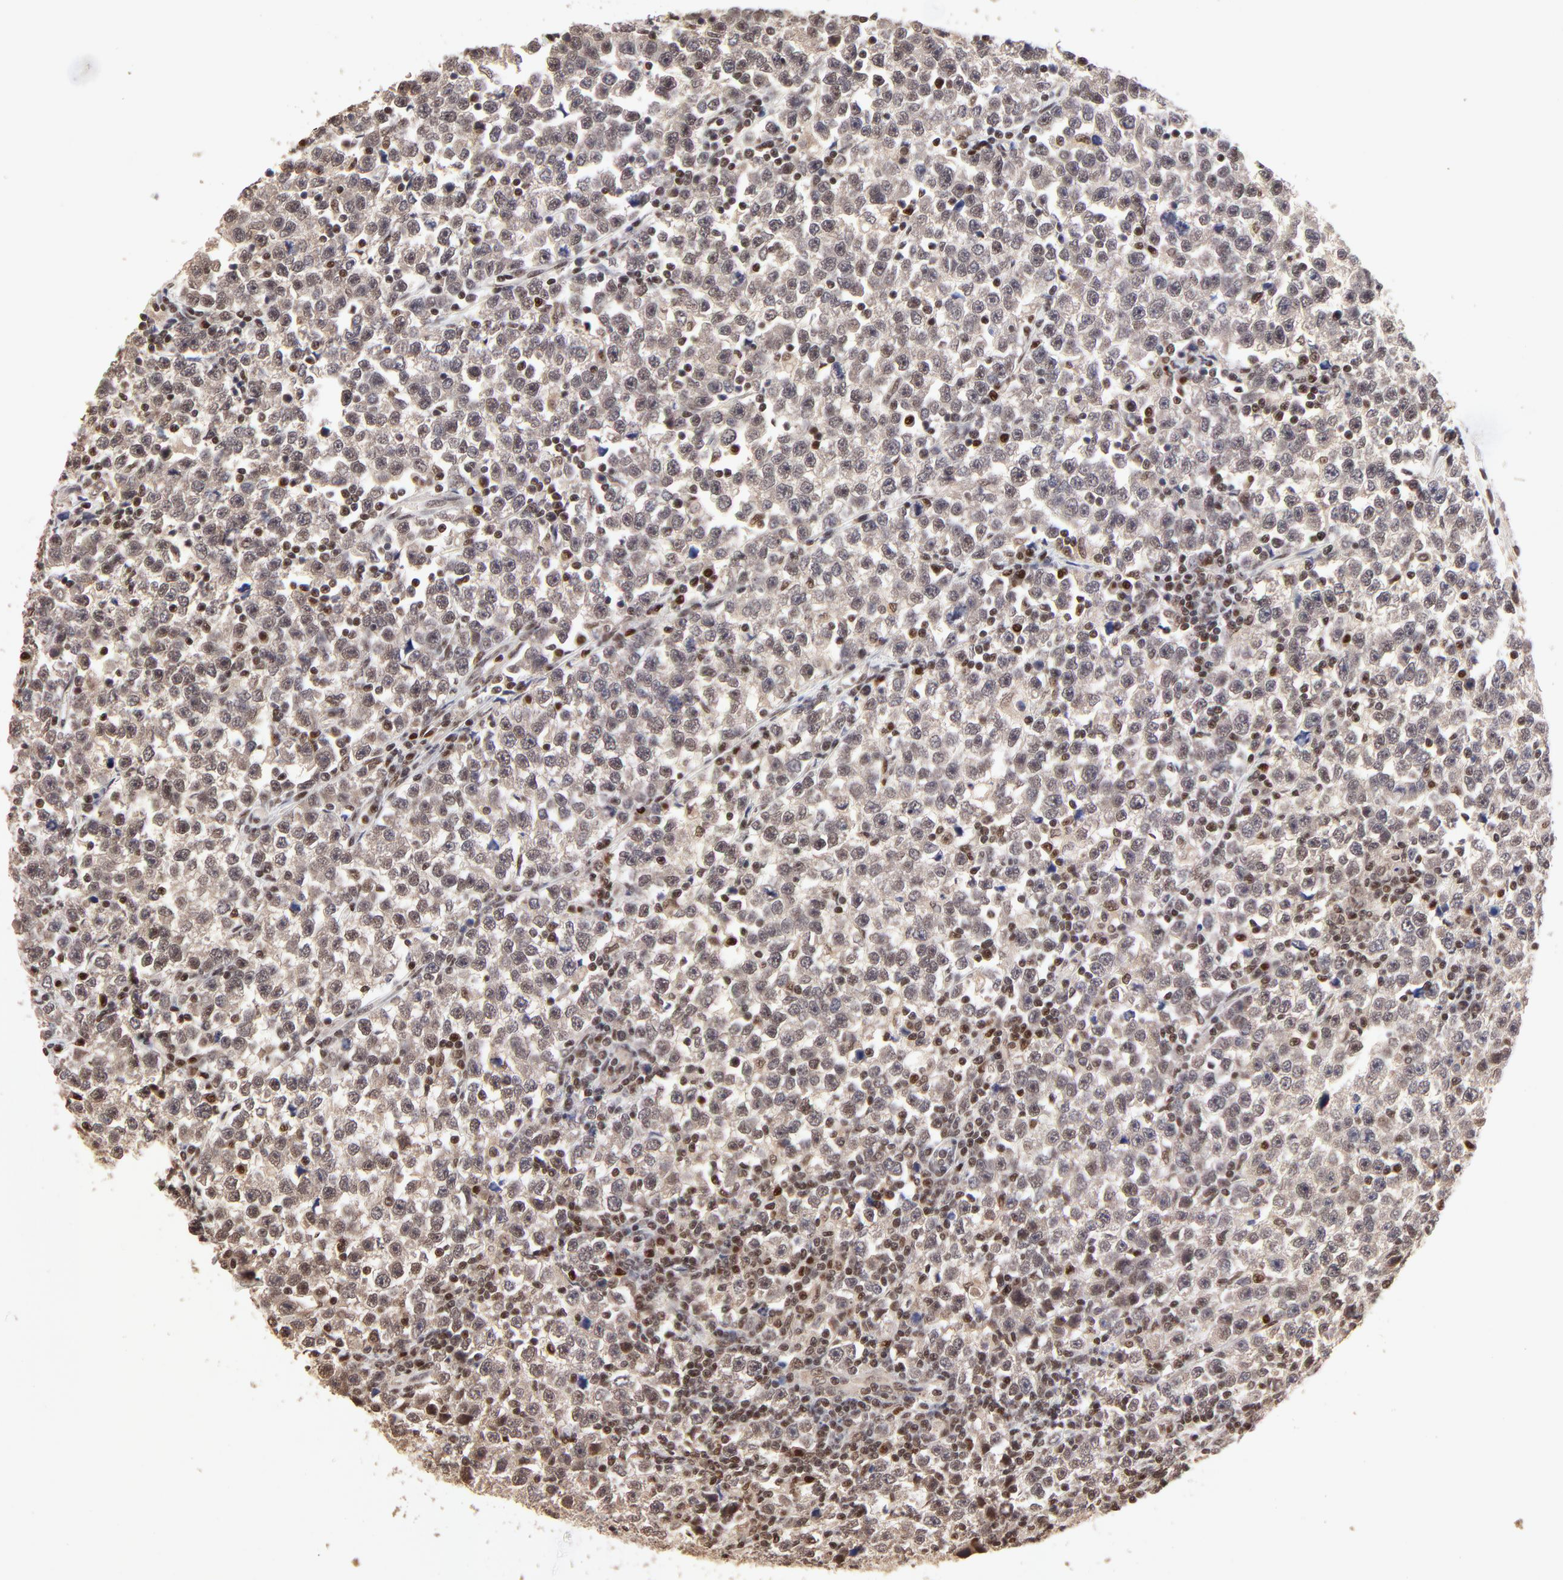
{"staining": {"intensity": "weak", "quantity": "25%-75%", "location": "cytoplasmic/membranous,nuclear"}, "tissue": "testis cancer", "cell_type": "Tumor cells", "image_type": "cancer", "snomed": [{"axis": "morphology", "description": "Seminoma, NOS"}, {"axis": "topography", "description": "Testis"}], "caption": "Protein analysis of testis cancer (seminoma) tissue displays weak cytoplasmic/membranous and nuclear staining in approximately 25%-75% of tumor cells. (DAB (3,3'-diaminobenzidine) IHC with brightfield microscopy, high magnification).", "gene": "DSN1", "patient": {"sex": "male", "age": 43}}